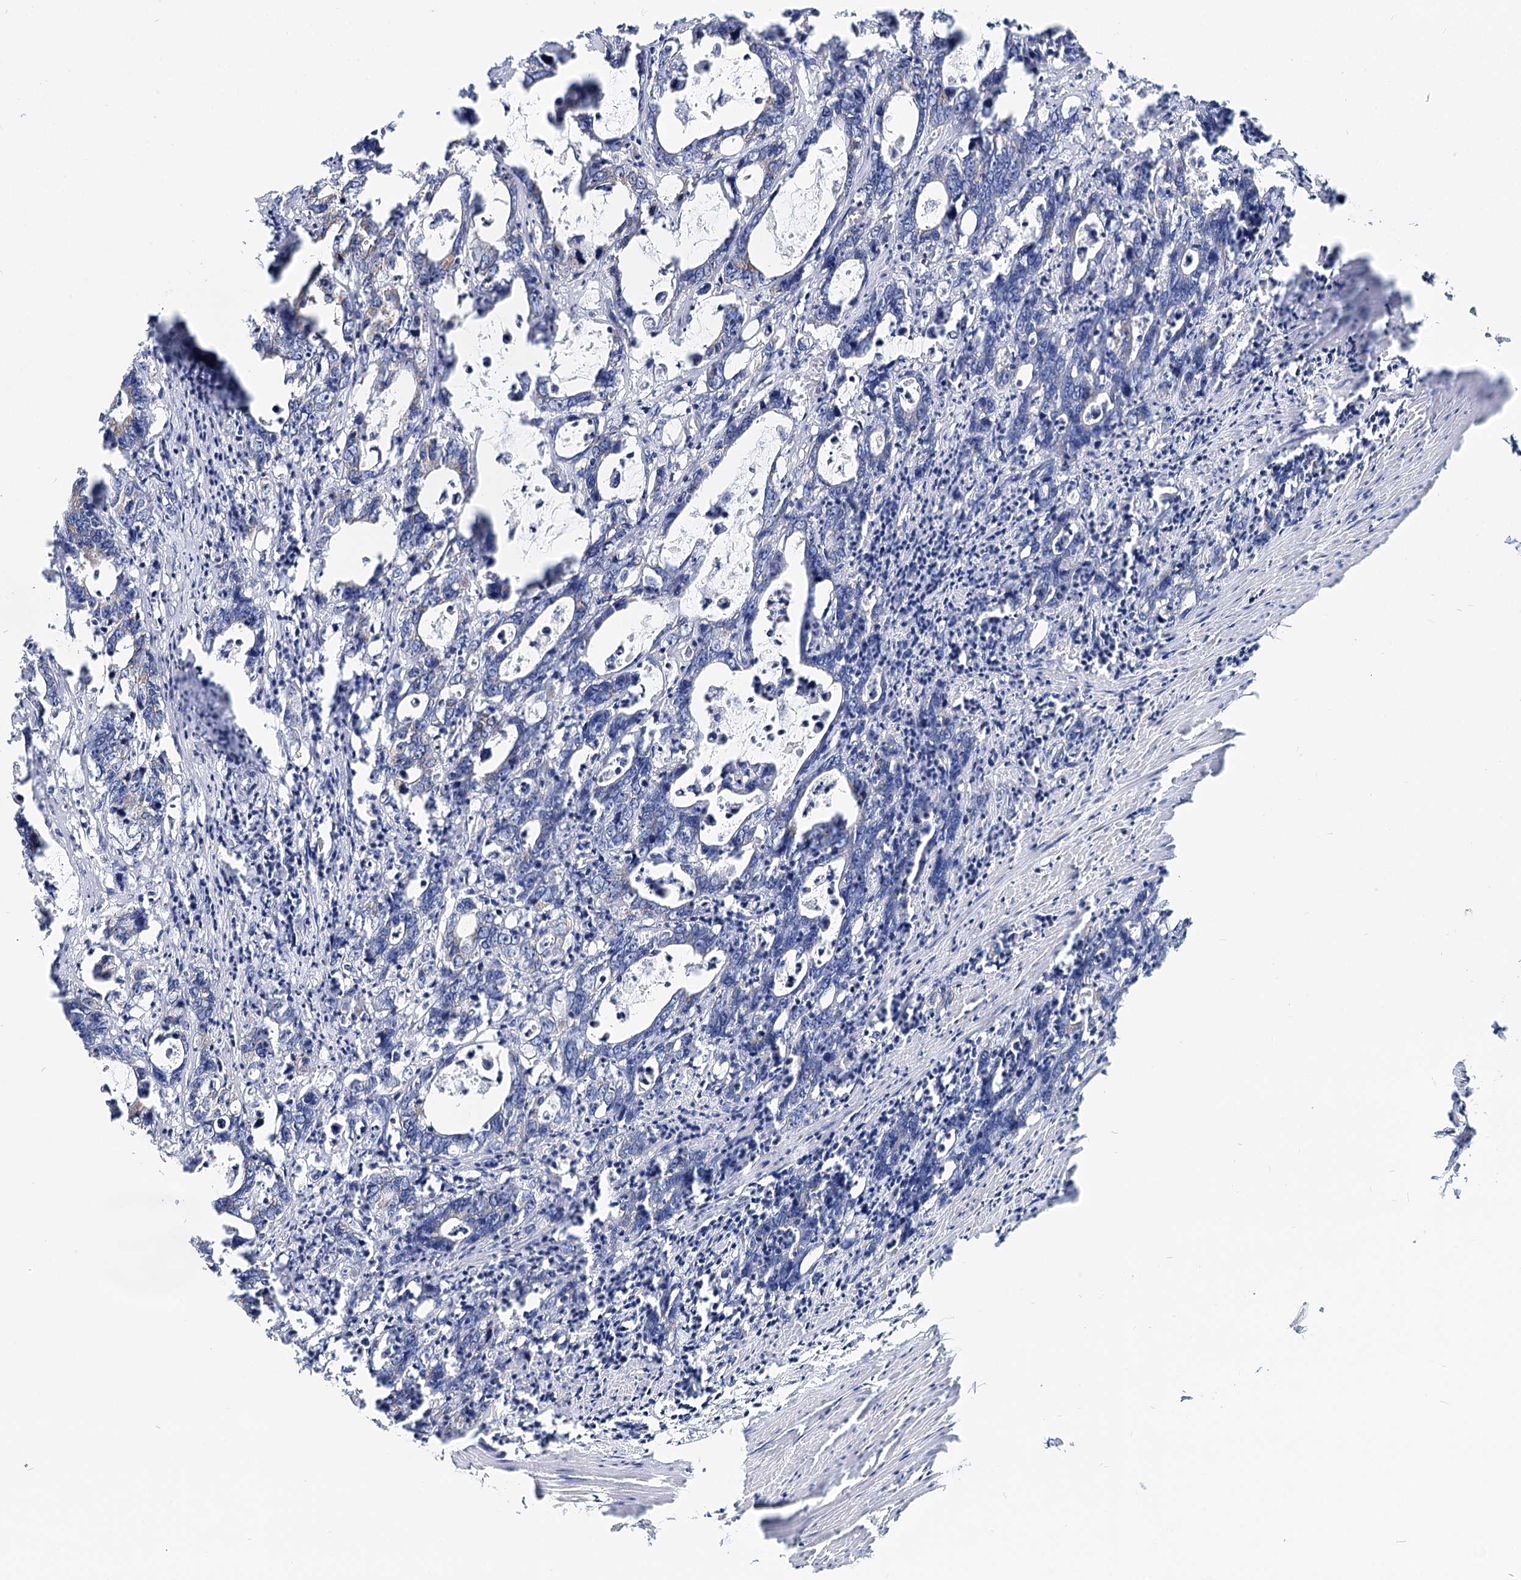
{"staining": {"intensity": "moderate", "quantity": "<25%", "location": "cytoplasmic/membranous"}, "tissue": "colorectal cancer", "cell_type": "Tumor cells", "image_type": "cancer", "snomed": [{"axis": "morphology", "description": "Adenocarcinoma, NOS"}, {"axis": "topography", "description": "Colon"}], "caption": "A low amount of moderate cytoplasmic/membranous expression is present in approximately <25% of tumor cells in colorectal adenocarcinoma tissue.", "gene": "MCCC2", "patient": {"sex": "female", "age": 75}}